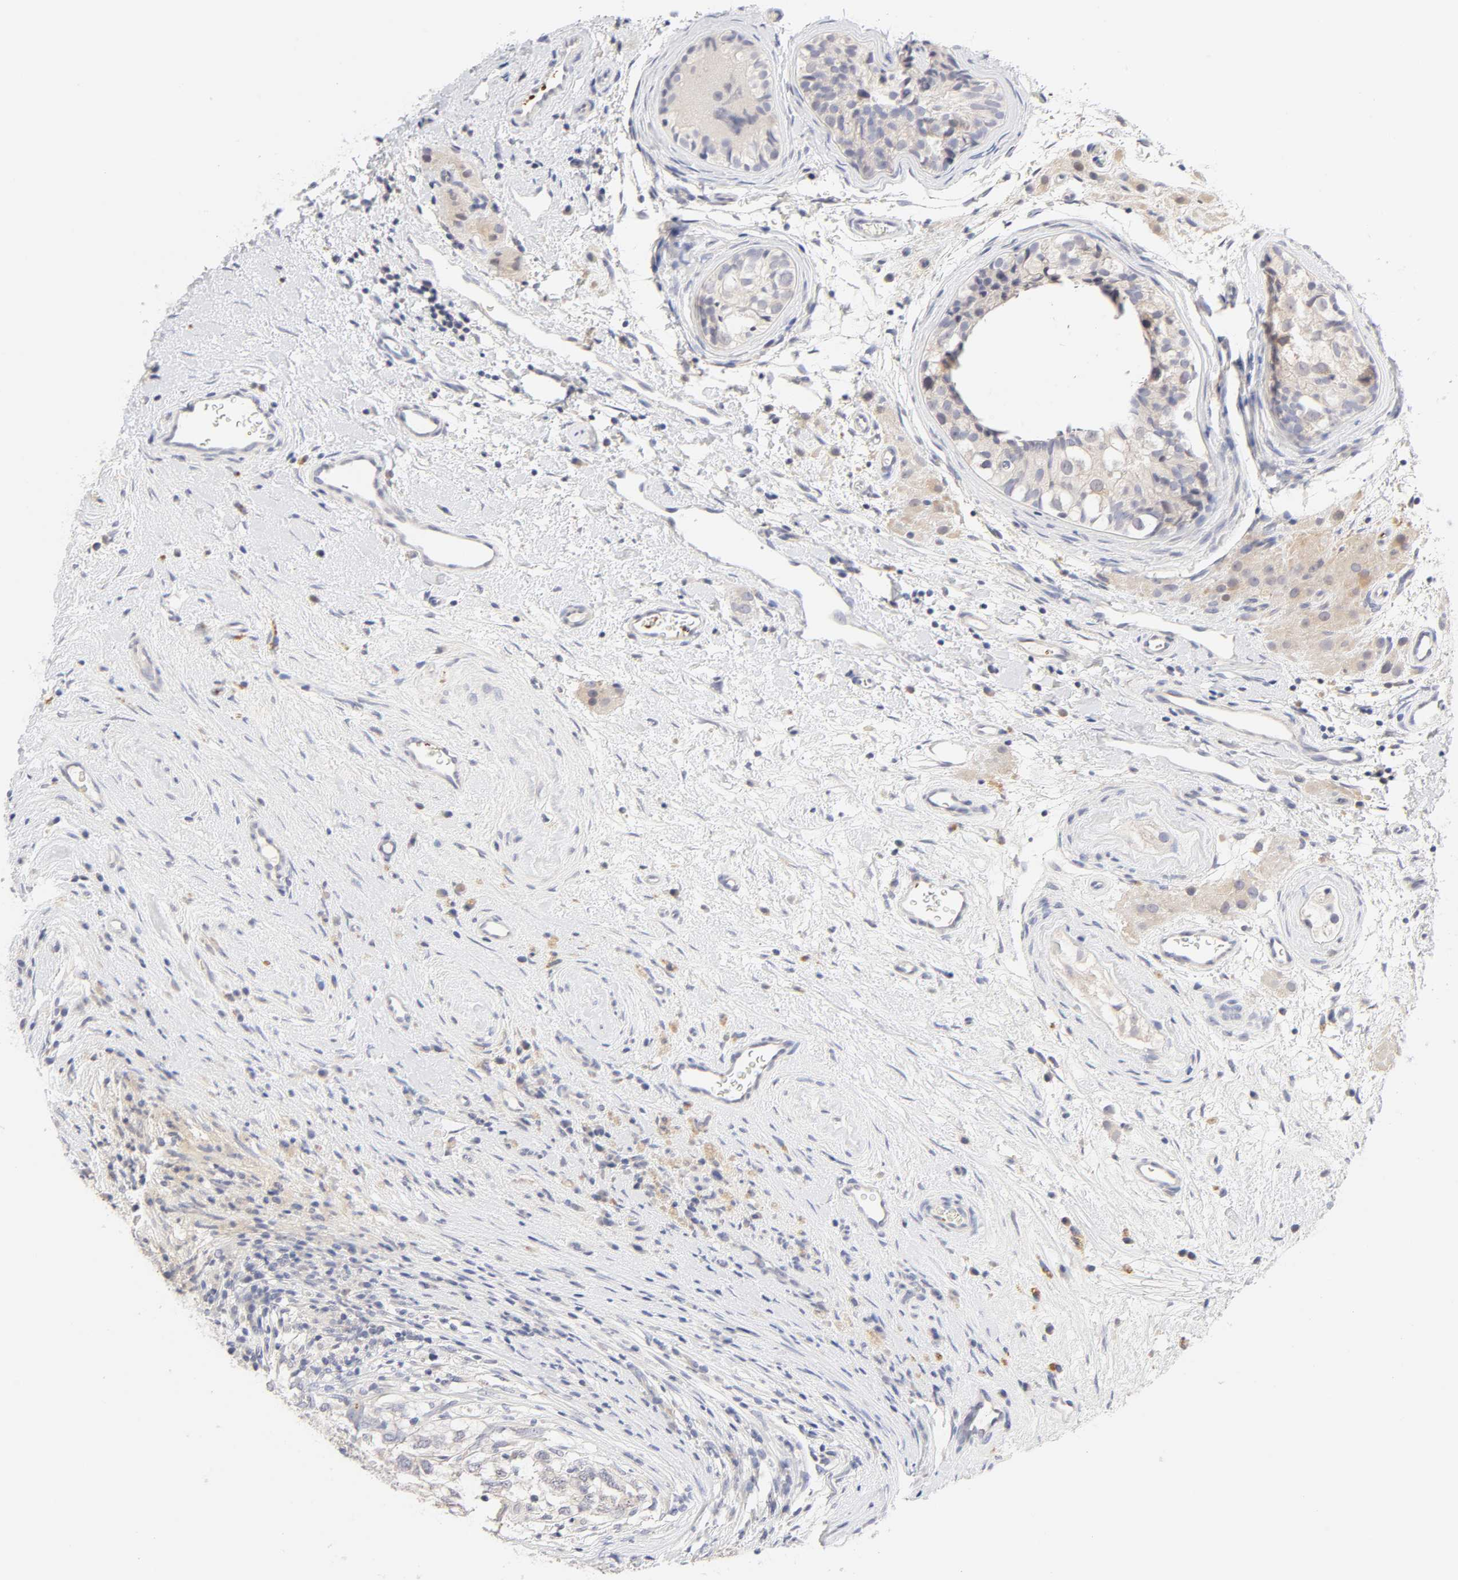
{"staining": {"intensity": "weak", "quantity": "25%-75%", "location": "cytoplasmic/membranous"}, "tissue": "testis cancer", "cell_type": "Tumor cells", "image_type": "cancer", "snomed": [{"axis": "morphology", "description": "Carcinoma, Embryonal, NOS"}, {"axis": "topography", "description": "Testis"}], "caption": "Testis cancer was stained to show a protein in brown. There is low levels of weak cytoplasmic/membranous staining in approximately 25%-75% of tumor cells.", "gene": "CYP4B1", "patient": {"sex": "male", "age": 21}}